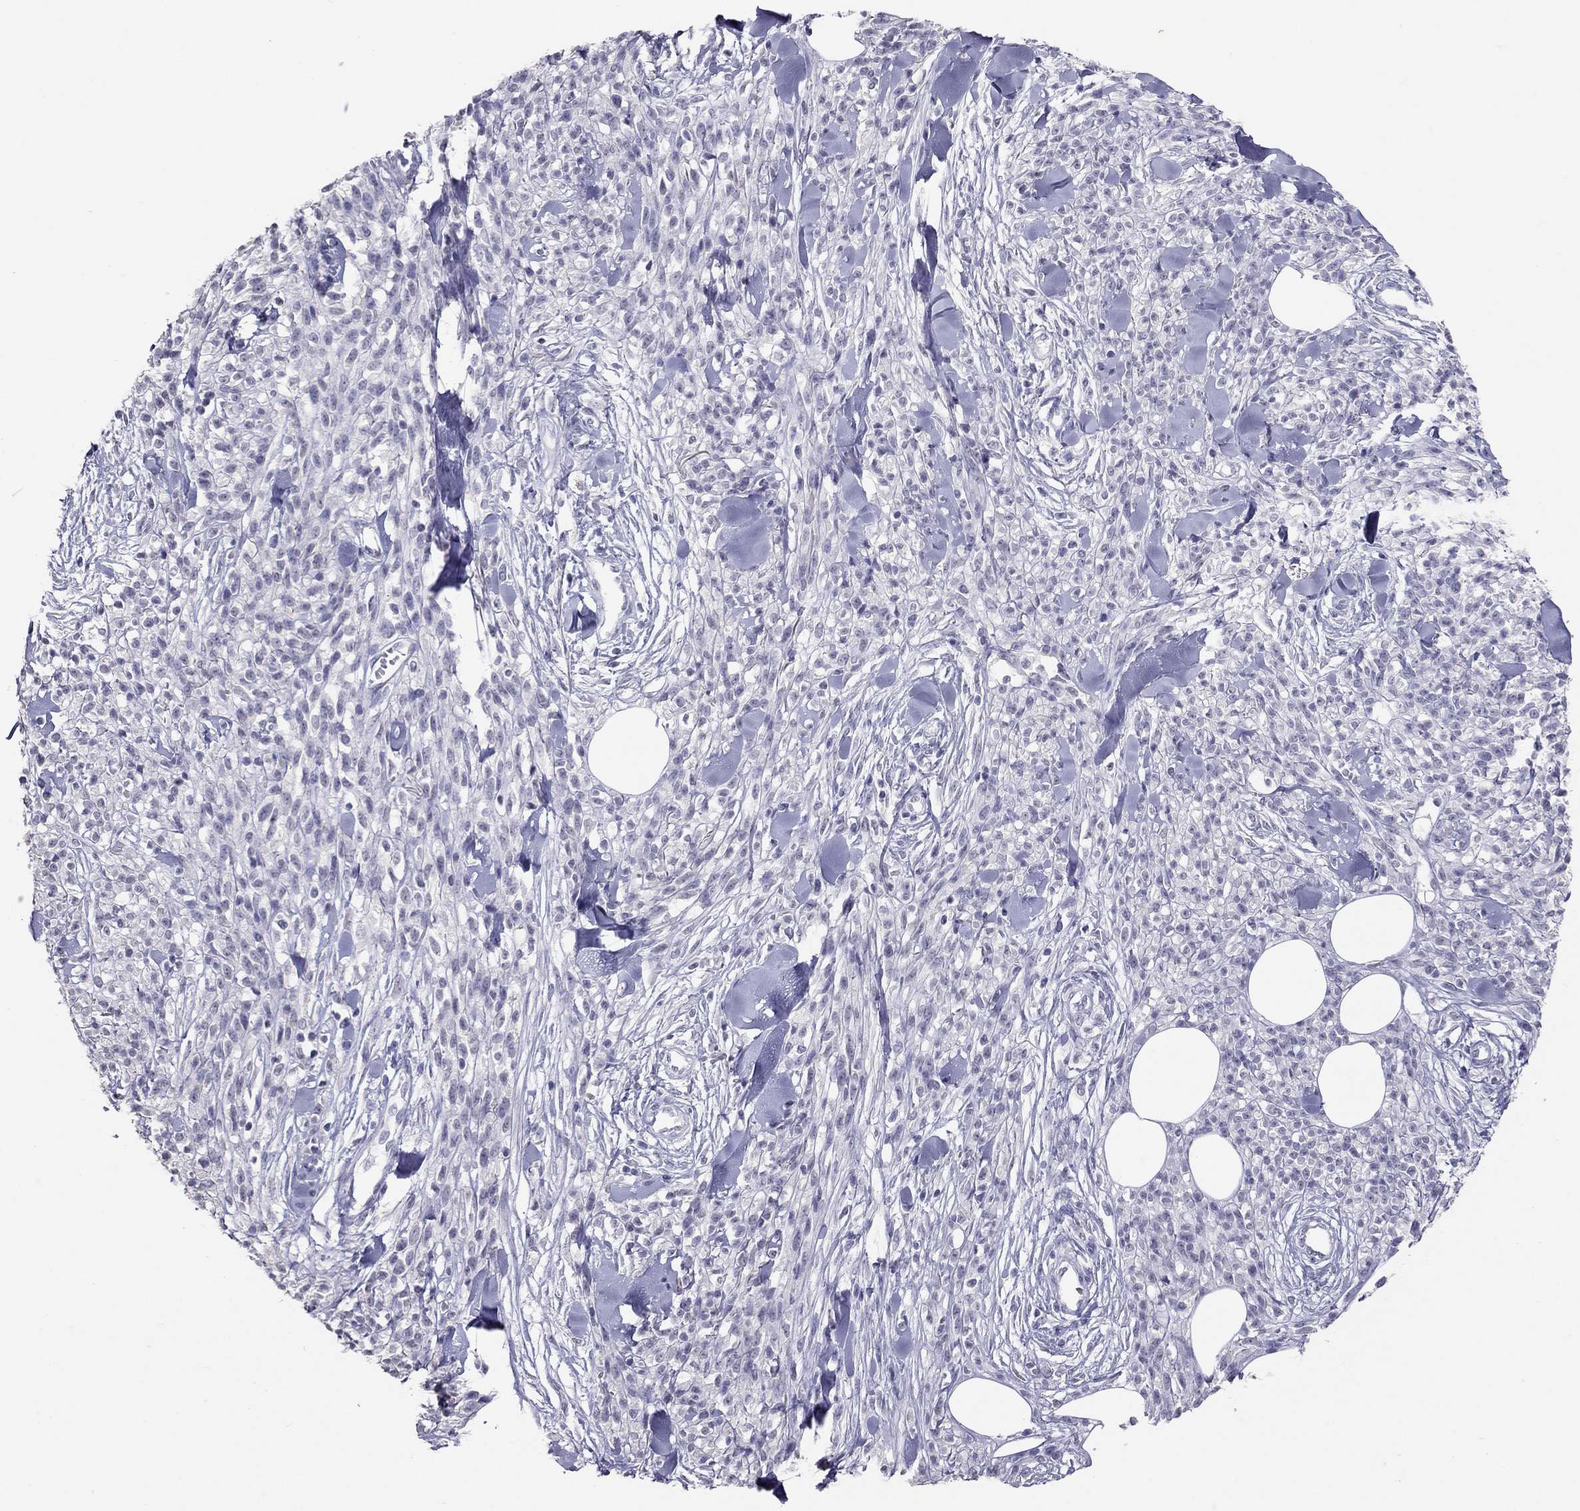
{"staining": {"intensity": "negative", "quantity": "none", "location": "none"}, "tissue": "melanoma", "cell_type": "Tumor cells", "image_type": "cancer", "snomed": [{"axis": "morphology", "description": "Malignant melanoma, NOS"}, {"axis": "topography", "description": "Skin"}, {"axis": "topography", "description": "Skin of trunk"}], "caption": "Tumor cells are negative for protein expression in human melanoma.", "gene": "PSMB11", "patient": {"sex": "male", "age": 74}}